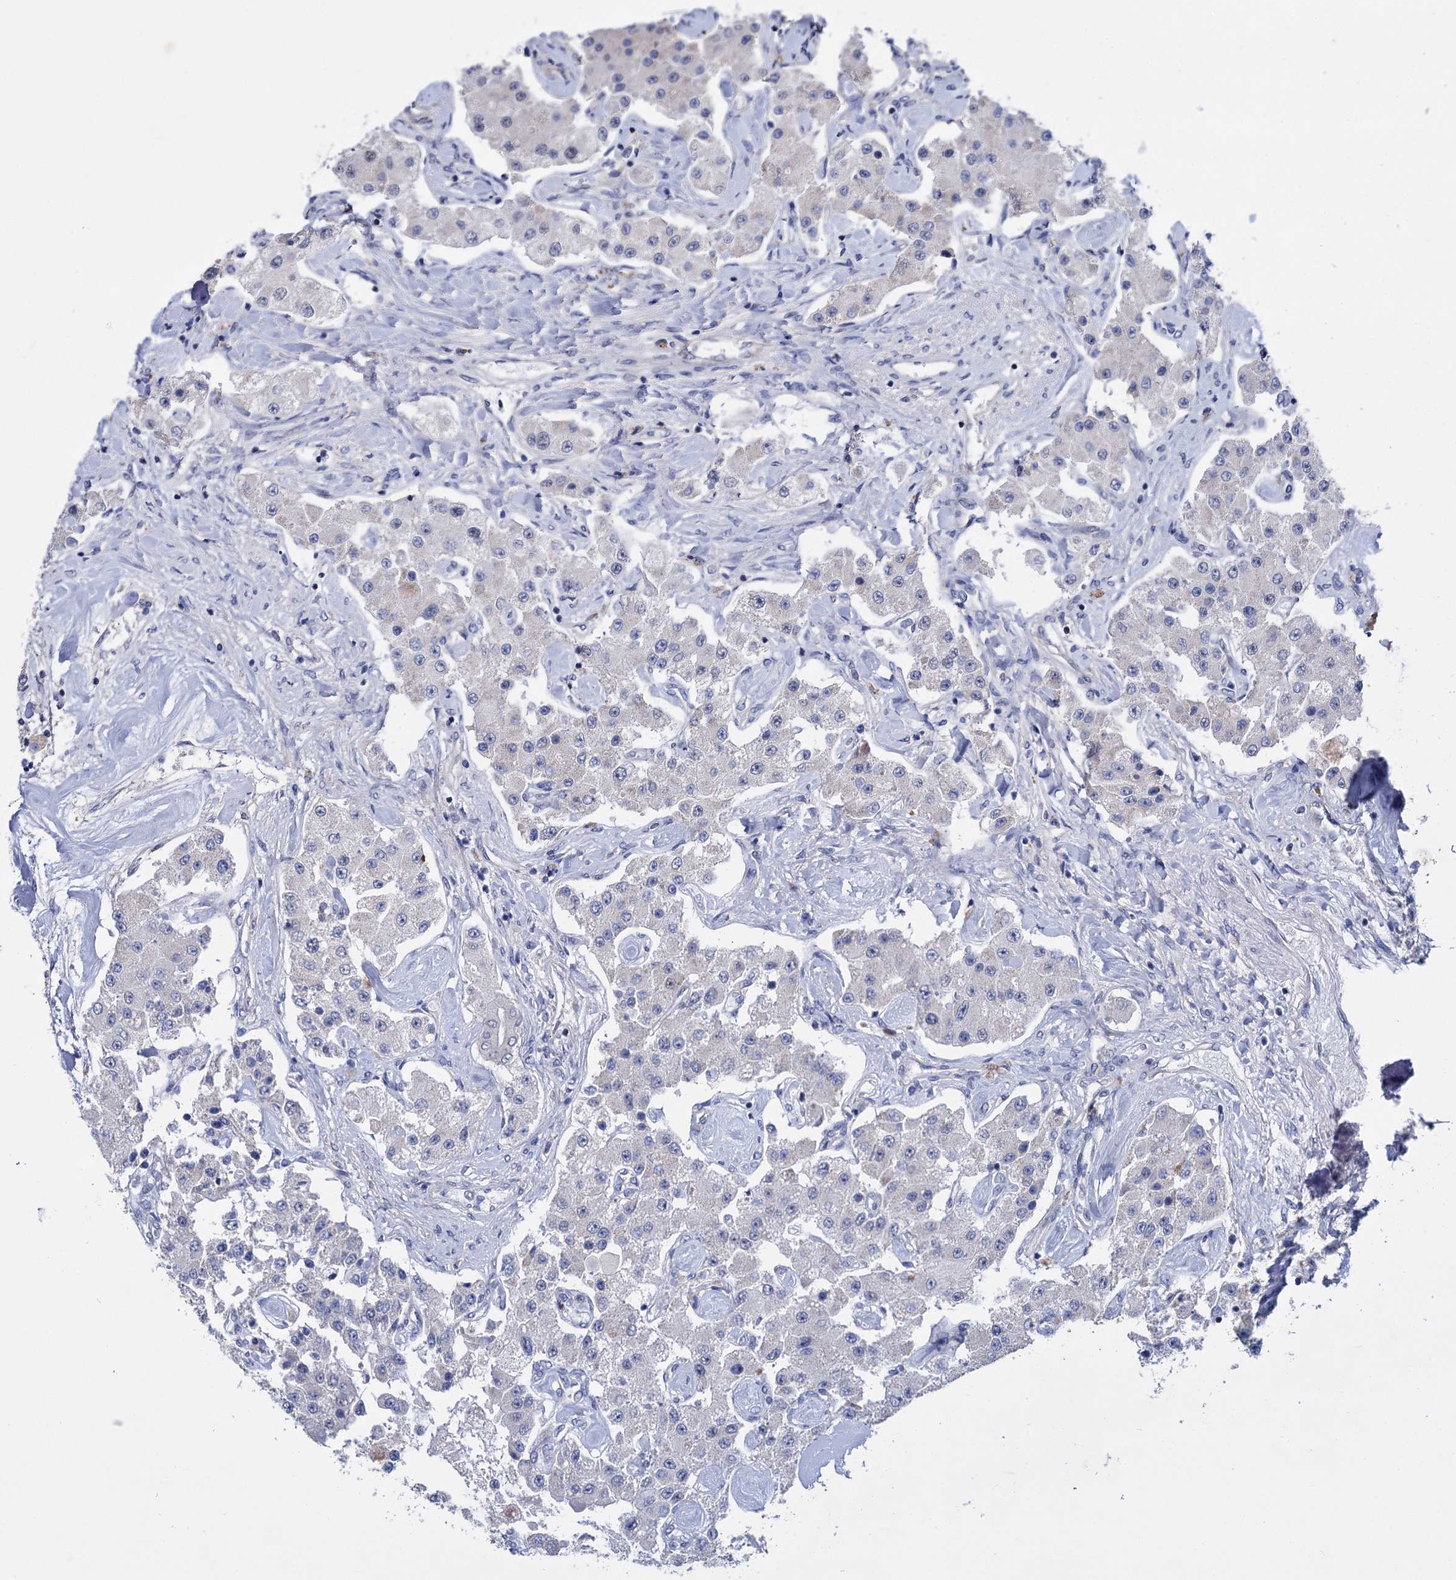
{"staining": {"intensity": "negative", "quantity": "none", "location": "none"}, "tissue": "carcinoid", "cell_type": "Tumor cells", "image_type": "cancer", "snomed": [{"axis": "morphology", "description": "Carcinoid, malignant, NOS"}, {"axis": "topography", "description": "Pancreas"}], "caption": "There is no significant positivity in tumor cells of carcinoid.", "gene": "FAM111B", "patient": {"sex": "male", "age": 41}}